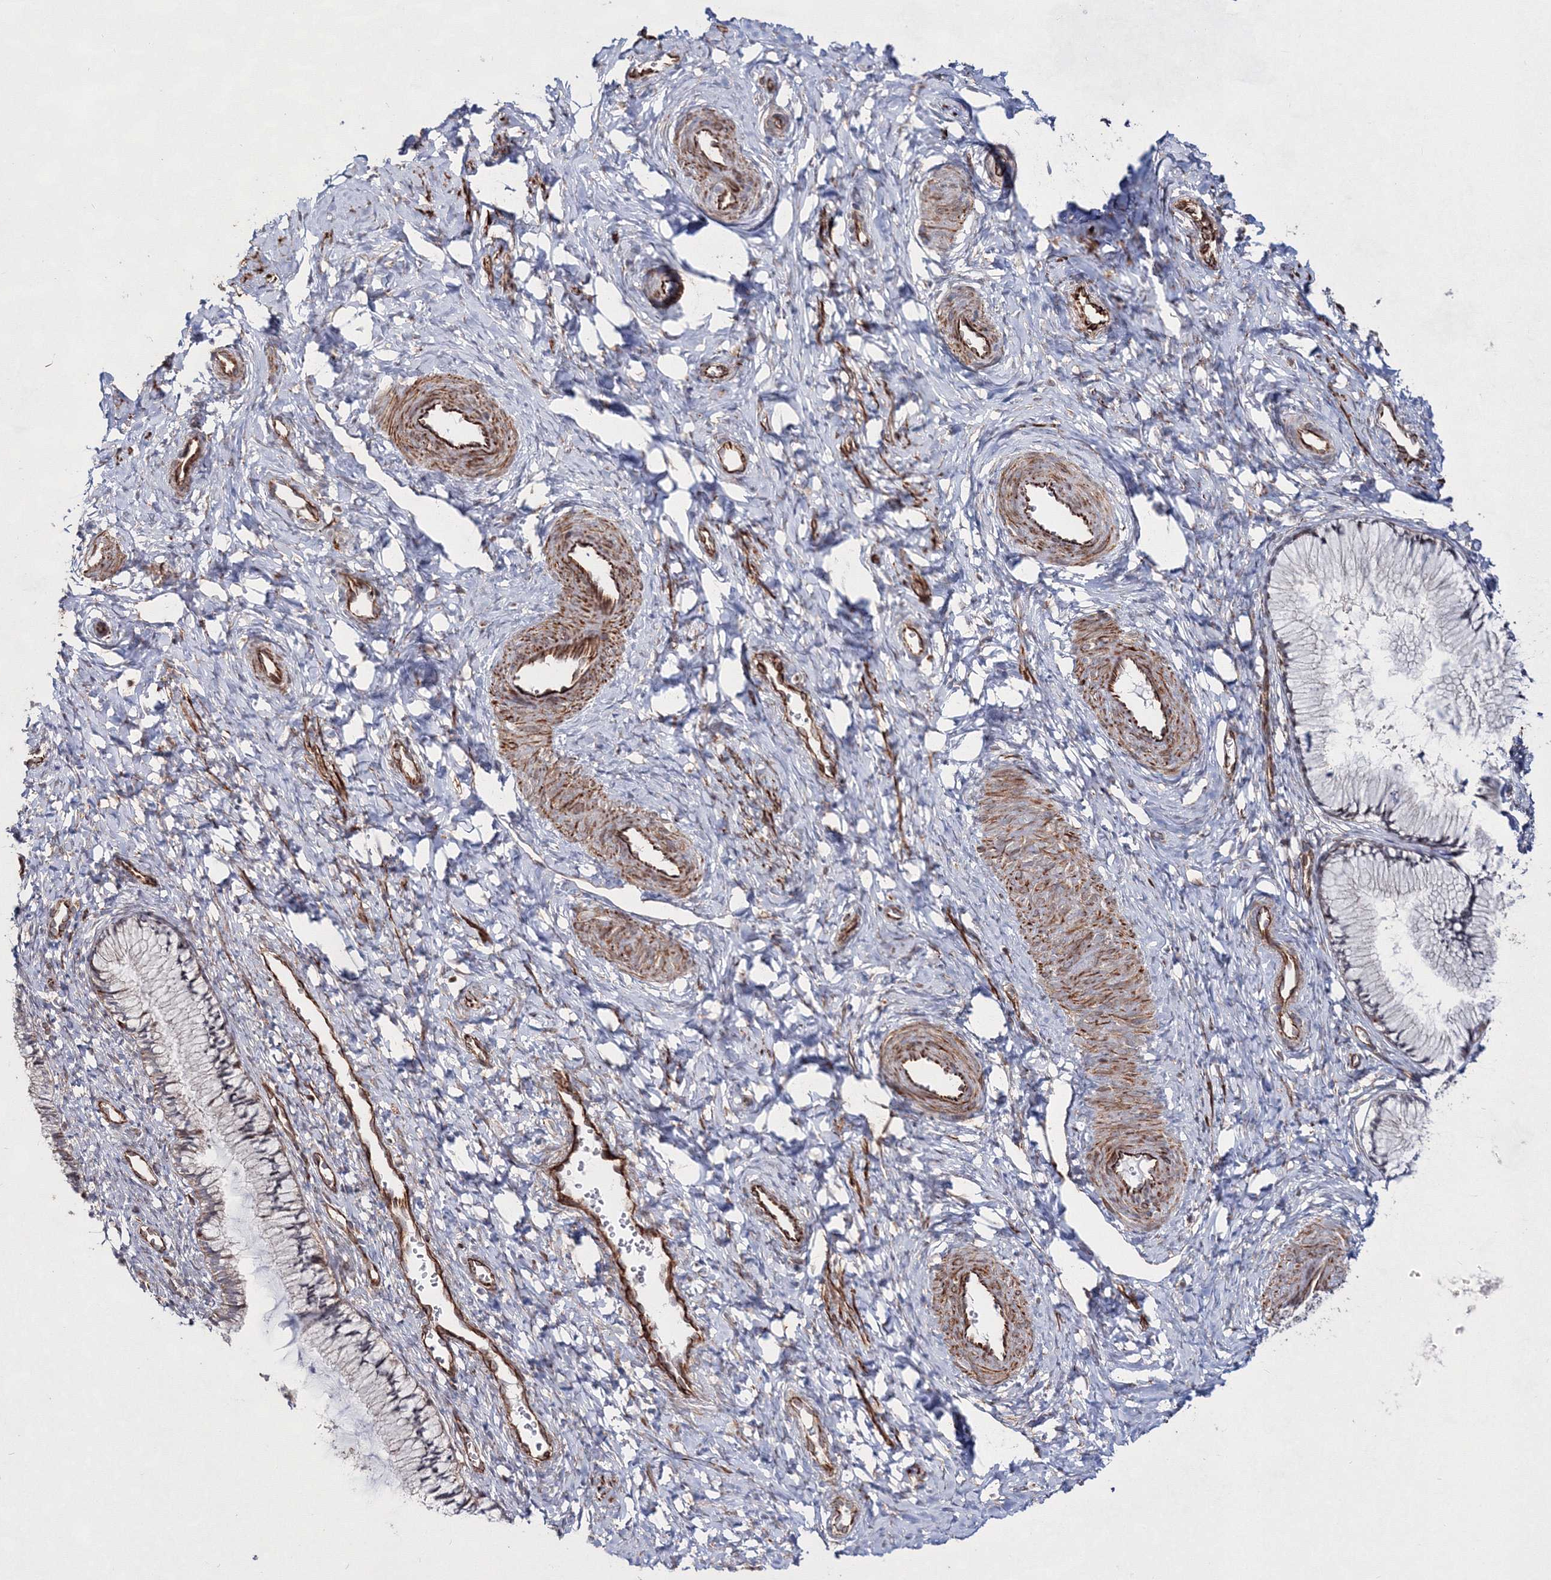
{"staining": {"intensity": "weak", "quantity": "25%-75%", "location": "cytoplasmic/membranous"}, "tissue": "cervix", "cell_type": "Glandular cells", "image_type": "normal", "snomed": [{"axis": "morphology", "description": "Normal tissue, NOS"}, {"axis": "topography", "description": "Cervix"}], "caption": "Immunohistochemical staining of normal cervix demonstrates low levels of weak cytoplasmic/membranous expression in approximately 25%-75% of glandular cells. (brown staining indicates protein expression, while blue staining denotes nuclei).", "gene": "SNIP1", "patient": {"sex": "female", "age": 27}}